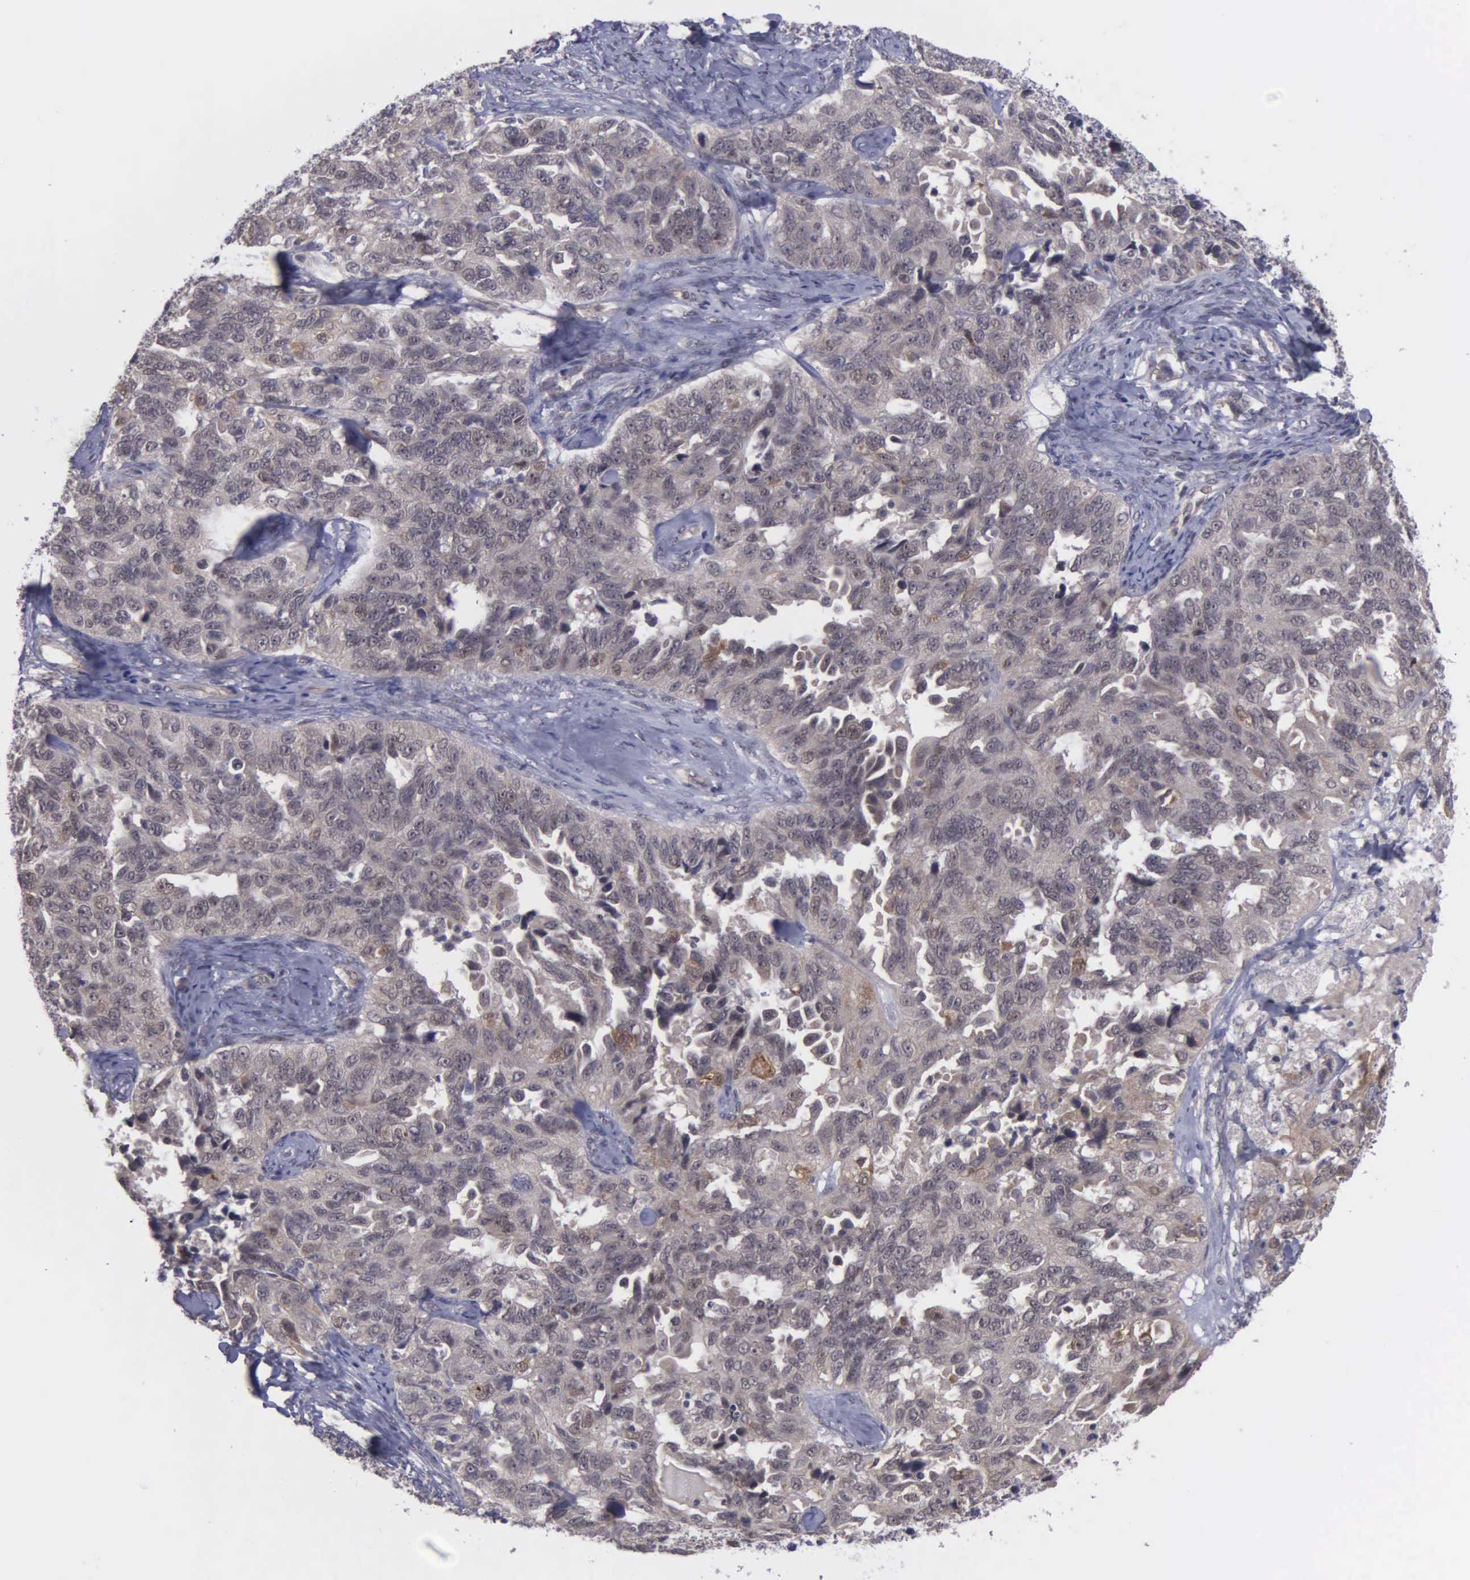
{"staining": {"intensity": "weak", "quantity": "25%-75%", "location": "cytoplasmic/membranous"}, "tissue": "ovarian cancer", "cell_type": "Tumor cells", "image_type": "cancer", "snomed": [{"axis": "morphology", "description": "Cystadenocarcinoma, serous, NOS"}, {"axis": "topography", "description": "Ovary"}], "caption": "The immunohistochemical stain shows weak cytoplasmic/membranous expression in tumor cells of ovarian serous cystadenocarcinoma tissue. Nuclei are stained in blue.", "gene": "MAP3K9", "patient": {"sex": "female", "age": 82}}